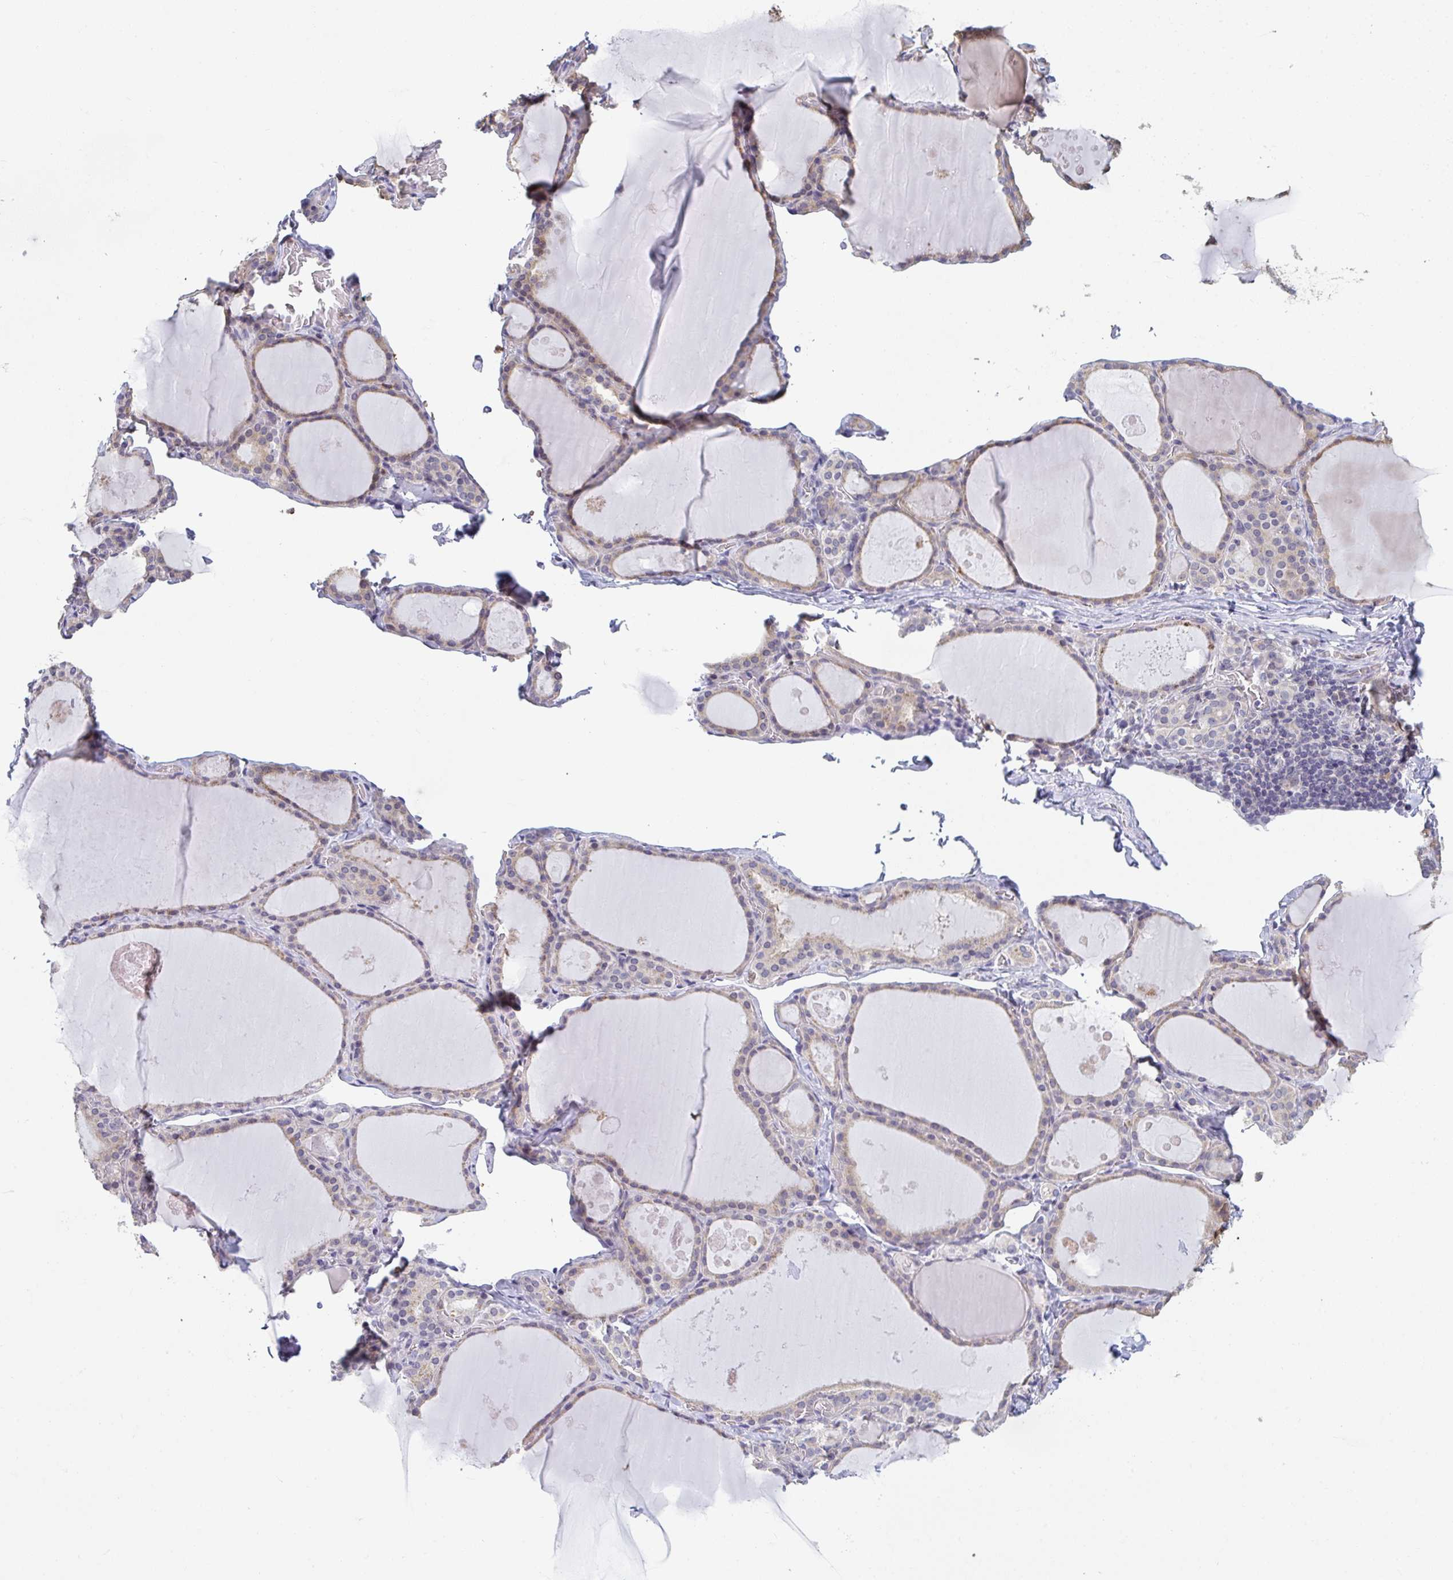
{"staining": {"intensity": "moderate", "quantity": ">75%", "location": "cytoplasmic/membranous"}, "tissue": "thyroid gland", "cell_type": "Glandular cells", "image_type": "normal", "snomed": [{"axis": "morphology", "description": "Normal tissue, NOS"}, {"axis": "topography", "description": "Thyroid gland"}], "caption": "Glandular cells reveal moderate cytoplasmic/membranous positivity in about >75% of cells in benign thyroid gland.", "gene": "RIOK1", "patient": {"sex": "male", "age": 56}}